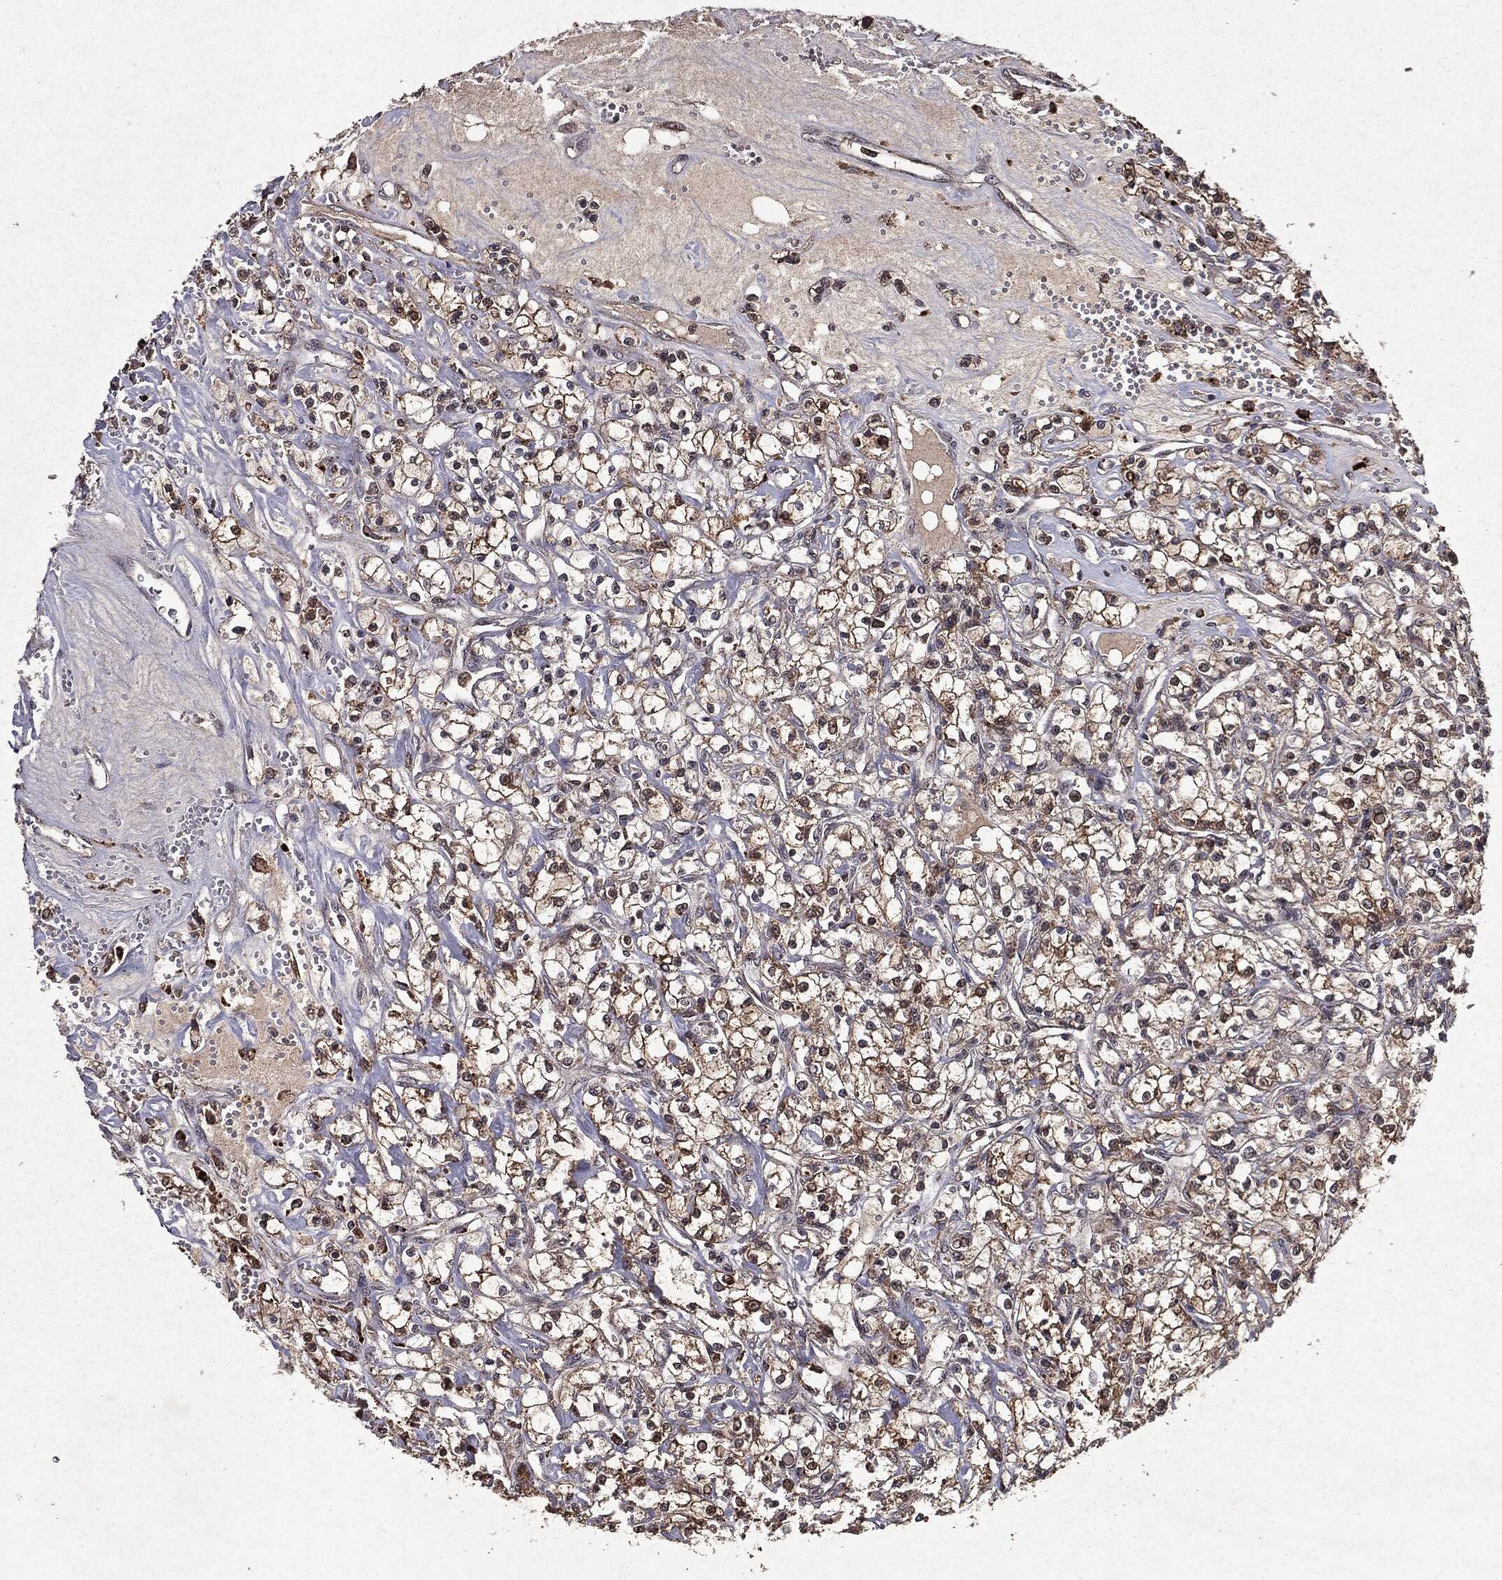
{"staining": {"intensity": "weak", "quantity": "25%-75%", "location": "cytoplasmic/membranous"}, "tissue": "renal cancer", "cell_type": "Tumor cells", "image_type": "cancer", "snomed": [{"axis": "morphology", "description": "Adenocarcinoma, NOS"}, {"axis": "topography", "description": "Kidney"}], "caption": "This is an image of IHC staining of adenocarcinoma (renal), which shows weak staining in the cytoplasmic/membranous of tumor cells.", "gene": "MTOR", "patient": {"sex": "female", "age": 59}}